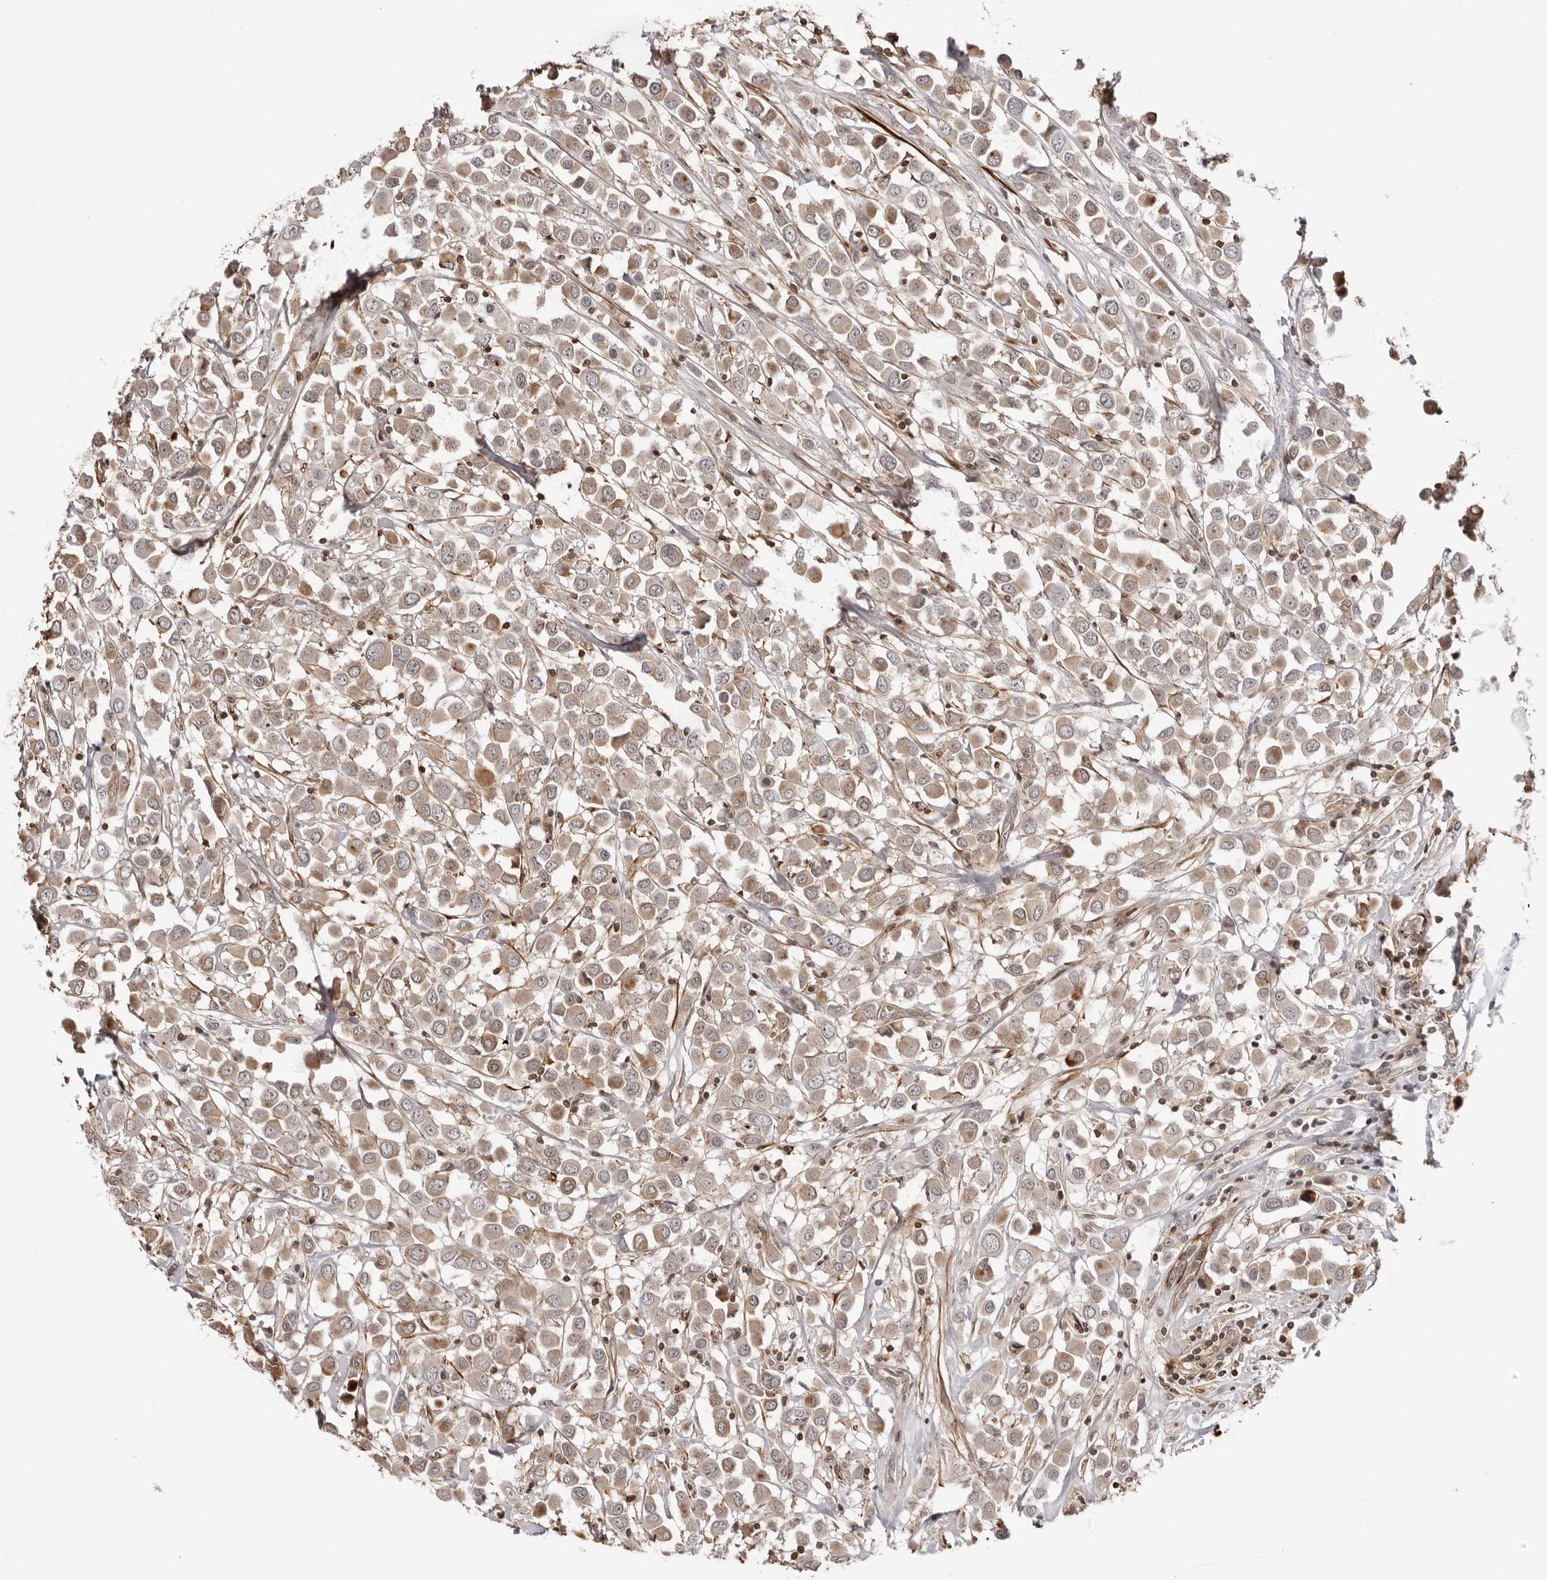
{"staining": {"intensity": "weak", "quantity": ">75%", "location": "cytoplasmic/membranous"}, "tissue": "breast cancer", "cell_type": "Tumor cells", "image_type": "cancer", "snomed": [{"axis": "morphology", "description": "Duct carcinoma"}, {"axis": "topography", "description": "Breast"}], "caption": "High-power microscopy captured an immunohistochemistry image of intraductal carcinoma (breast), revealing weak cytoplasmic/membranous expression in about >75% of tumor cells.", "gene": "UNK", "patient": {"sex": "female", "age": 61}}